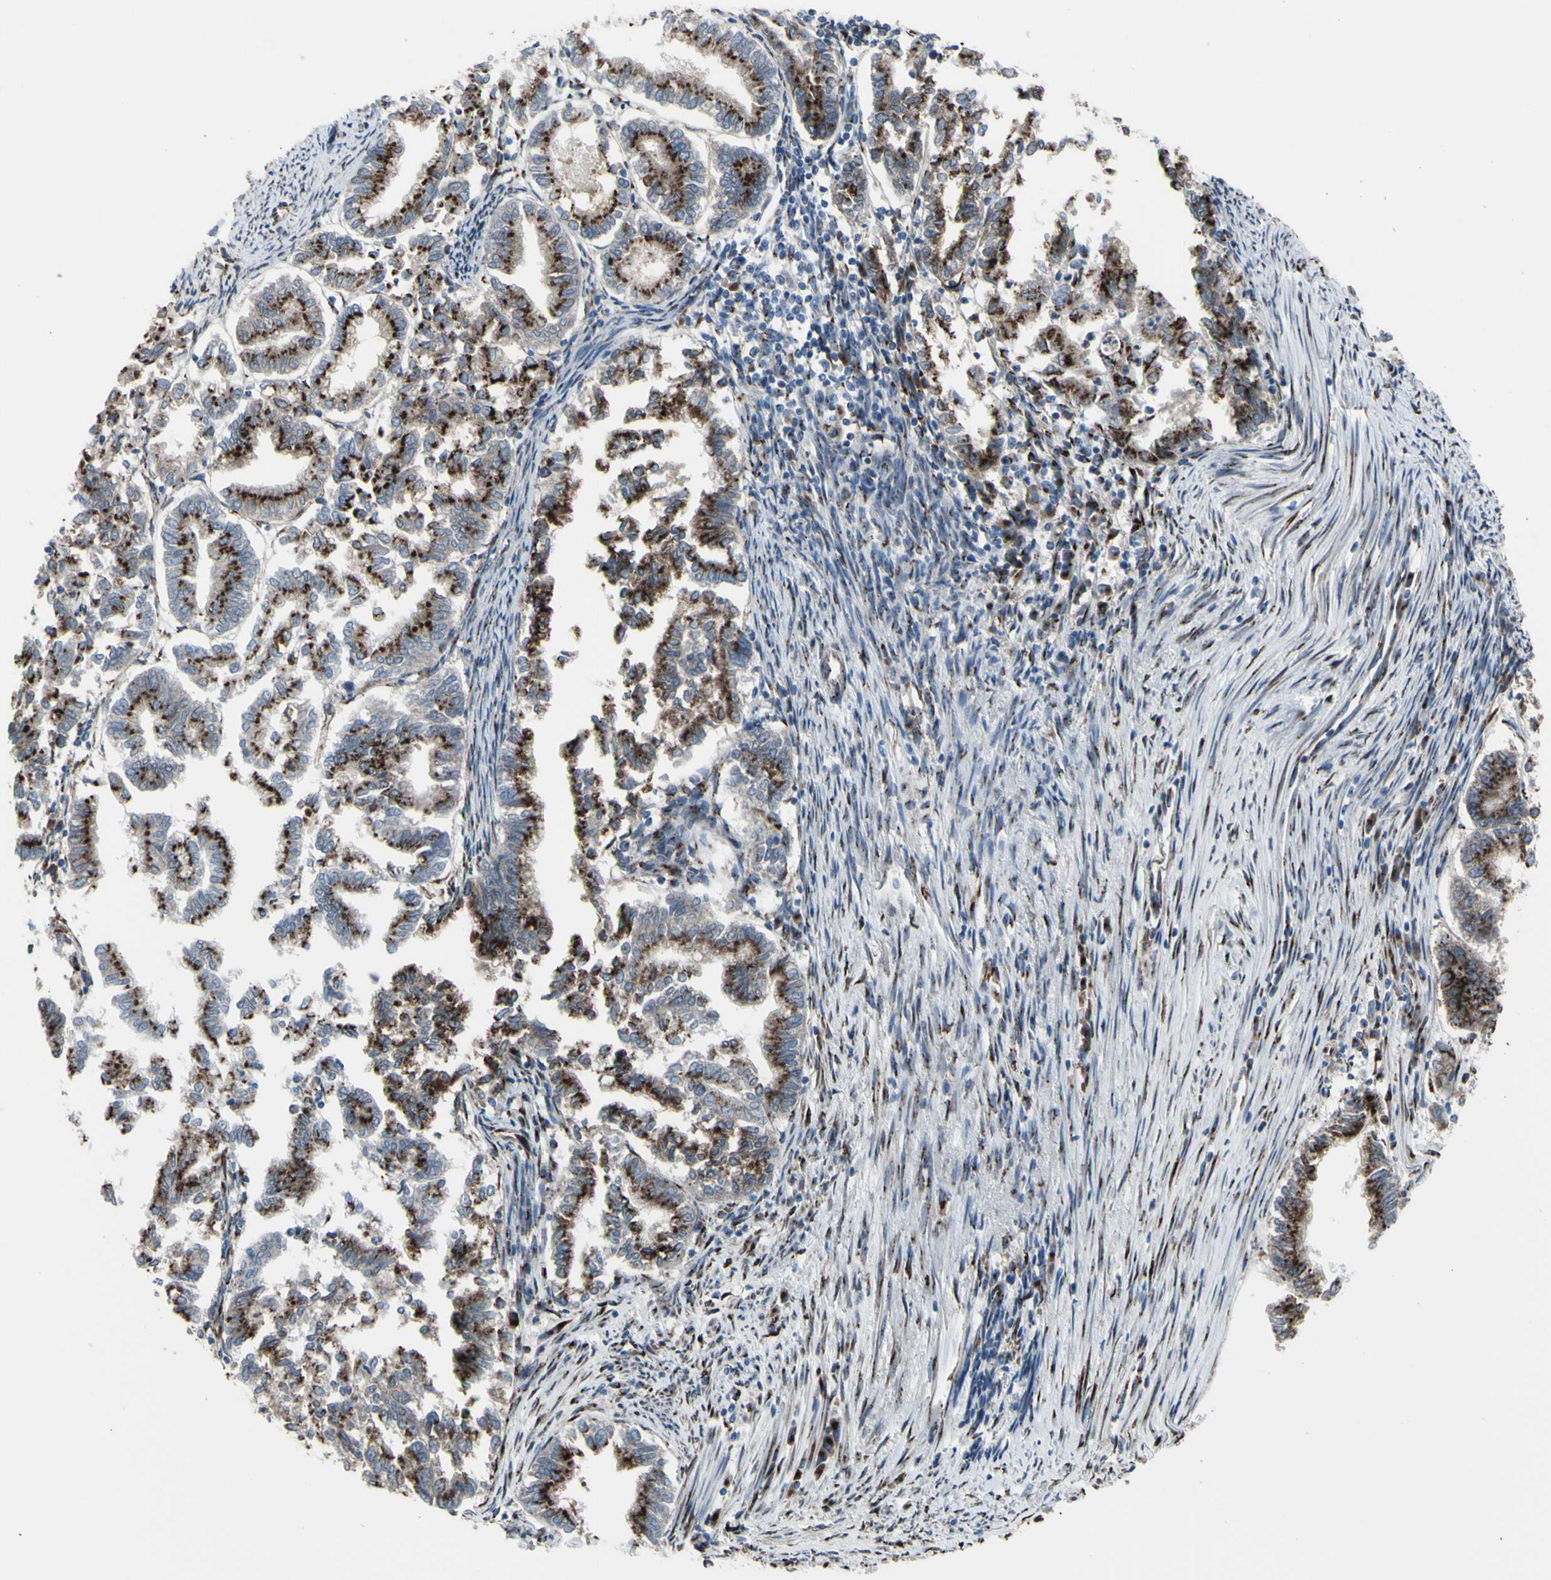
{"staining": {"intensity": "strong", "quantity": ">75%", "location": "cytoplasmic/membranous"}, "tissue": "endometrial cancer", "cell_type": "Tumor cells", "image_type": "cancer", "snomed": [{"axis": "morphology", "description": "Necrosis, NOS"}, {"axis": "morphology", "description": "Adenocarcinoma, NOS"}, {"axis": "topography", "description": "Endometrium"}], "caption": "The histopathology image displays immunohistochemical staining of endometrial adenocarcinoma. There is strong cytoplasmic/membranous positivity is appreciated in approximately >75% of tumor cells.", "gene": "GLG1", "patient": {"sex": "female", "age": 79}}